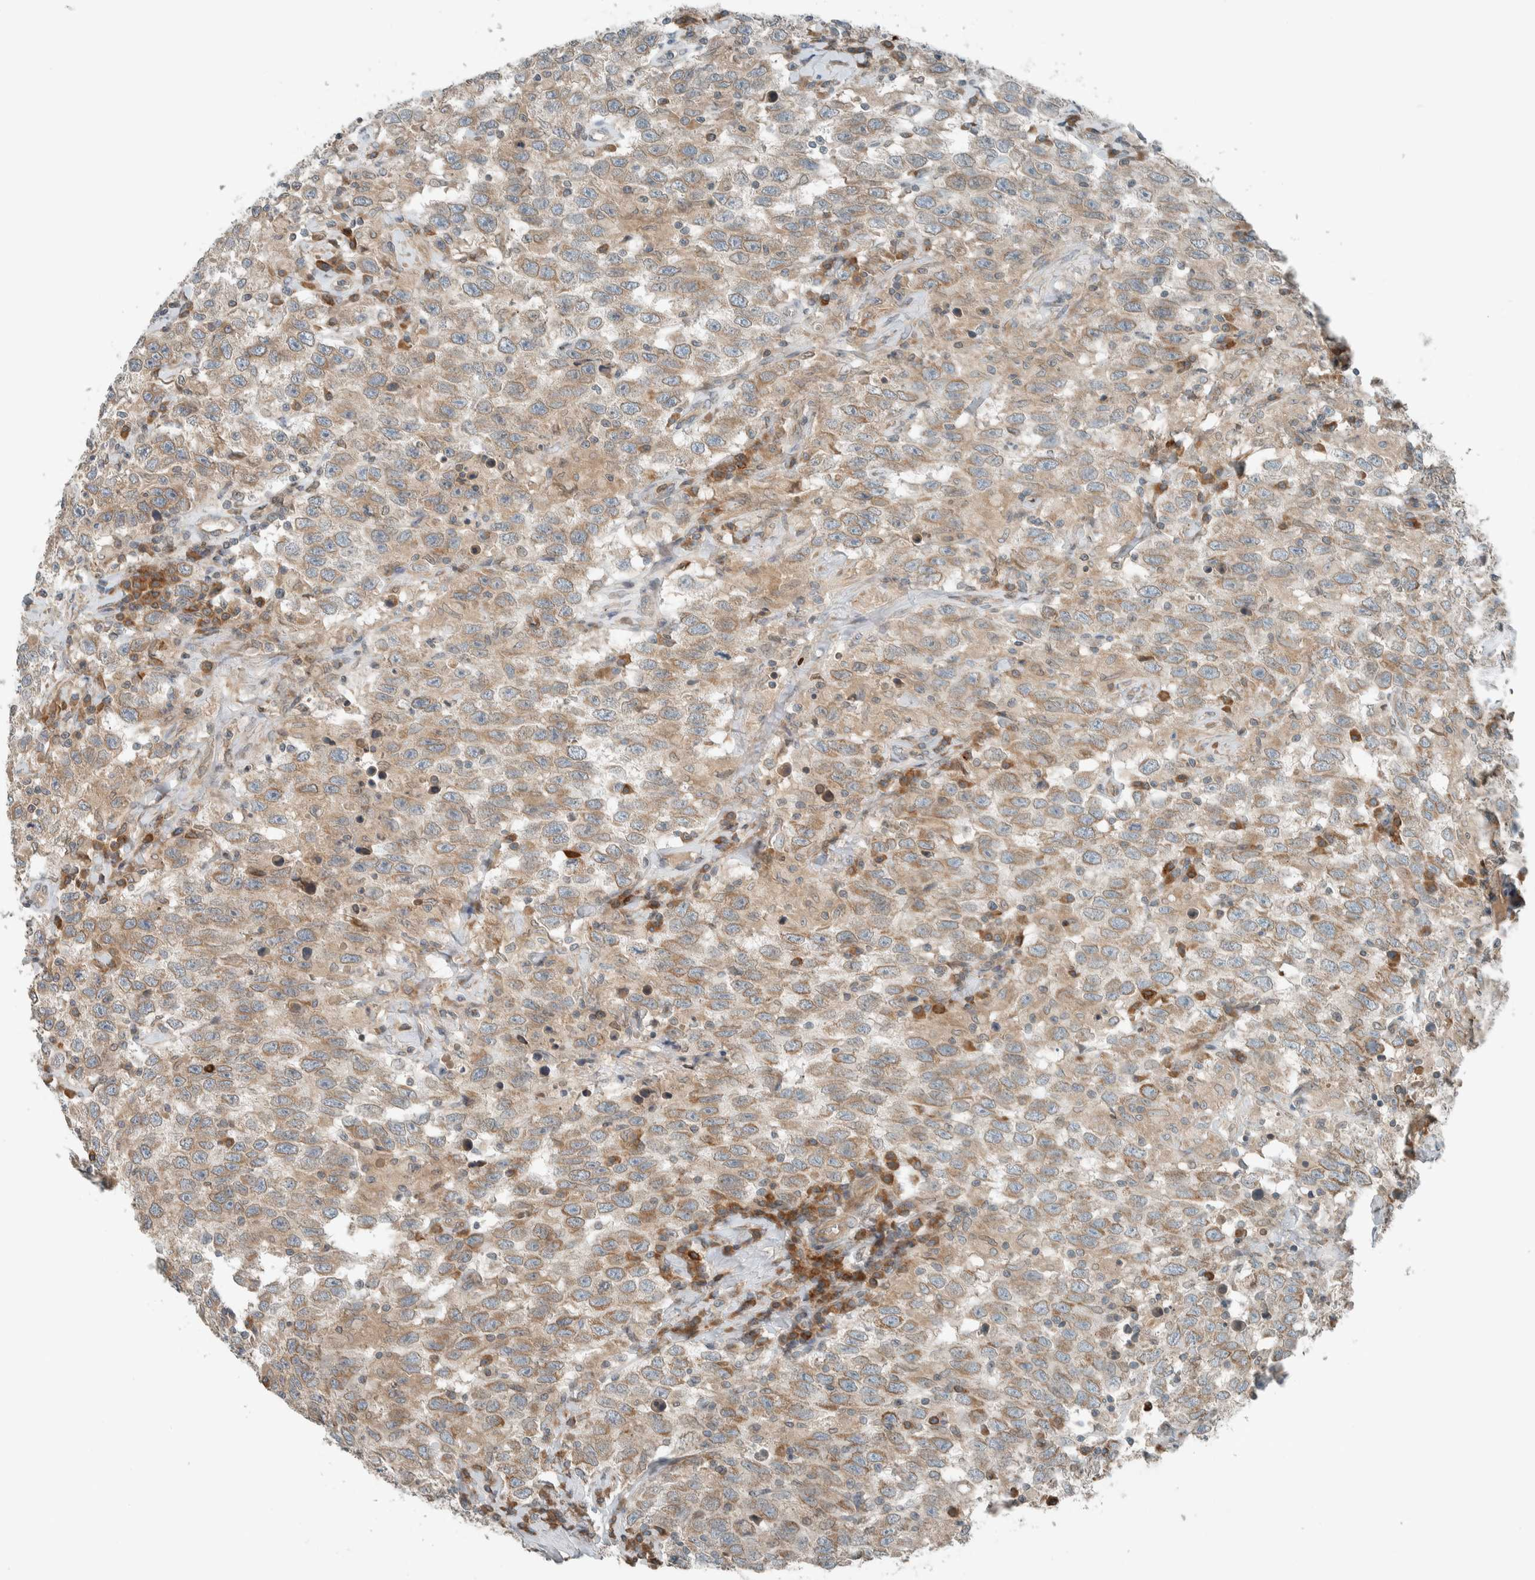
{"staining": {"intensity": "weak", "quantity": ">75%", "location": "cytoplasmic/membranous"}, "tissue": "testis cancer", "cell_type": "Tumor cells", "image_type": "cancer", "snomed": [{"axis": "morphology", "description": "Seminoma, NOS"}, {"axis": "topography", "description": "Testis"}], "caption": "Weak cytoplasmic/membranous staining is present in approximately >75% of tumor cells in testis seminoma. (brown staining indicates protein expression, while blue staining denotes nuclei).", "gene": "SEL1L", "patient": {"sex": "male", "age": 41}}